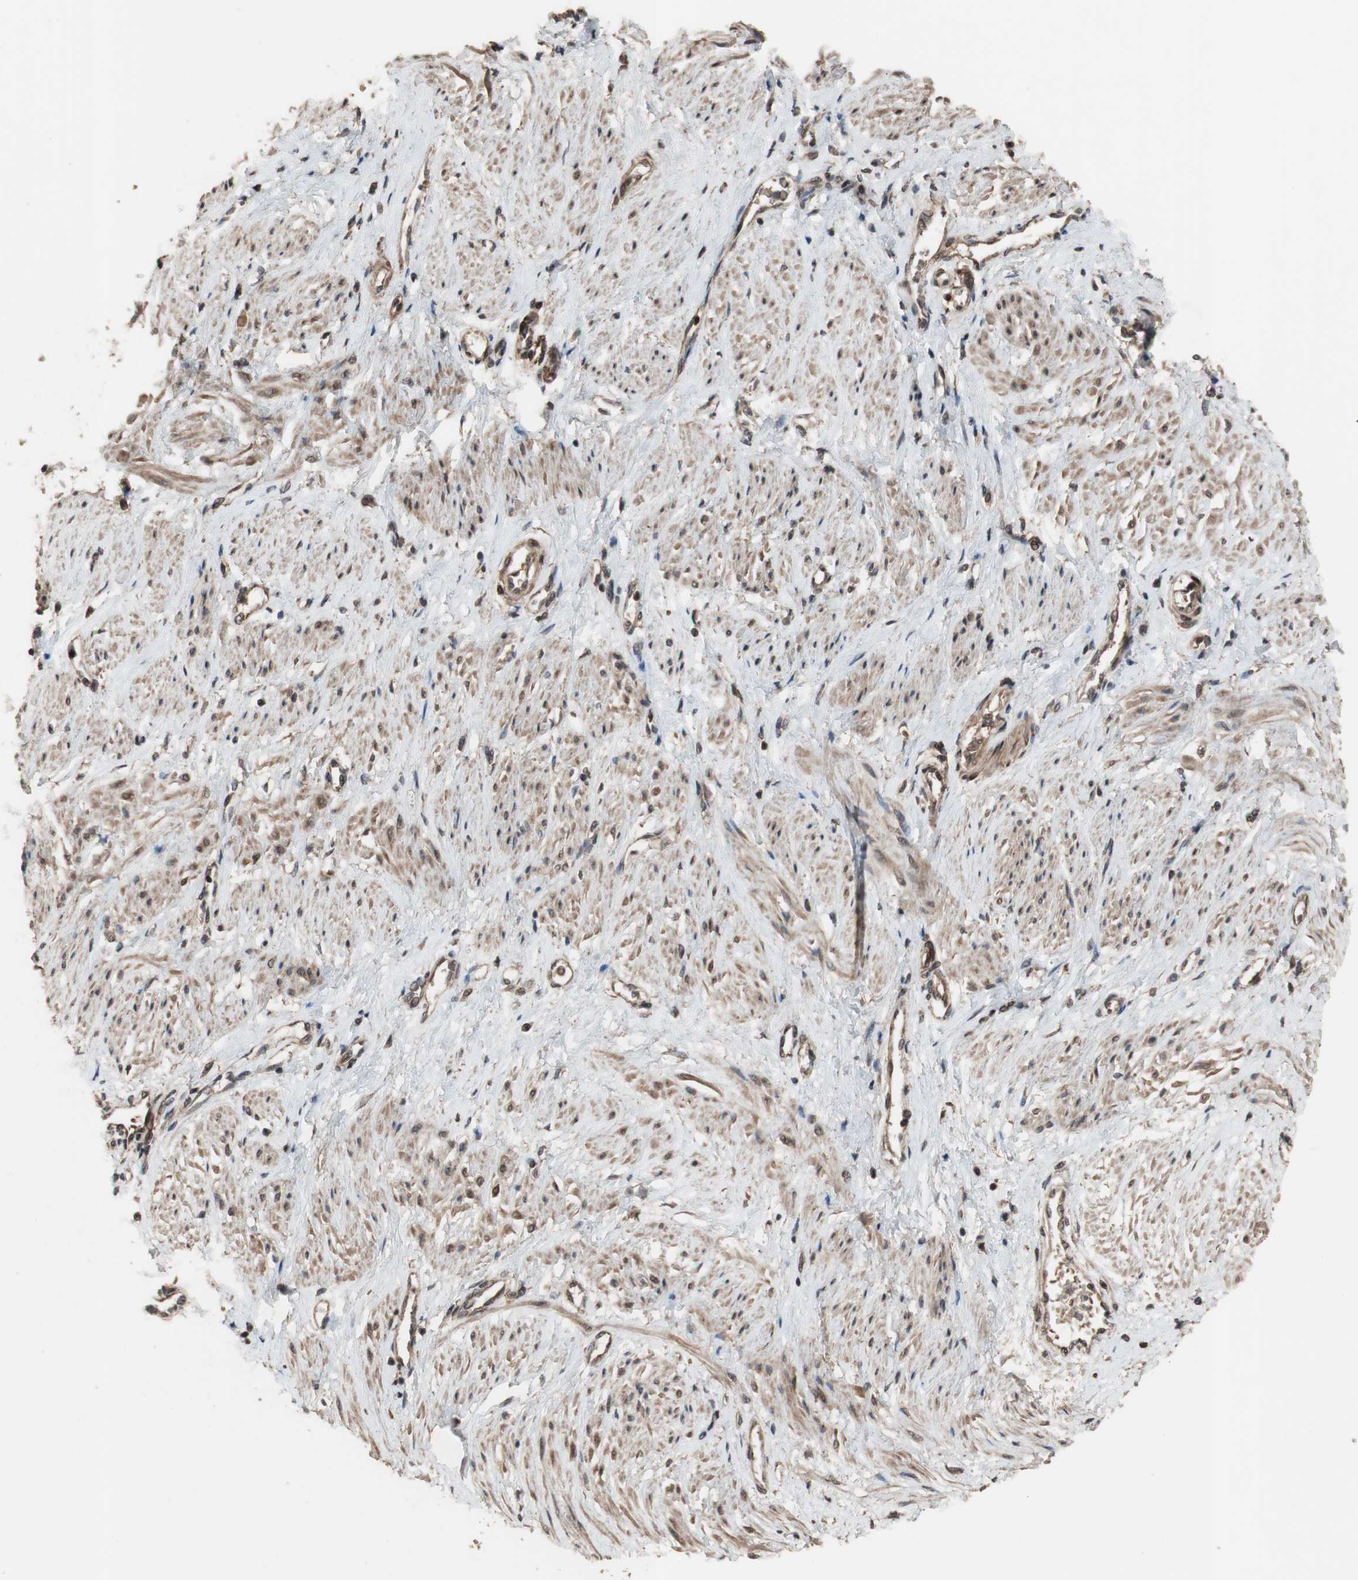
{"staining": {"intensity": "moderate", "quantity": "25%-75%", "location": "cytoplasmic/membranous,nuclear"}, "tissue": "smooth muscle", "cell_type": "Smooth muscle cells", "image_type": "normal", "snomed": [{"axis": "morphology", "description": "Normal tissue, NOS"}, {"axis": "topography", "description": "Smooth muscle"}, {"axis": "topography", "description": "Uterus"}], "caption": "This image displays benign smooth muscle stained with immunohistochemistry to label a protein in brown. The cytoplasmic/membranous,nuclear of smooth muscle cells show moderate positivity for the protein. Nuclei are counter-stained blue.", "gene": "KANSL1", "patient": {"sex": "female", "age": 39}}